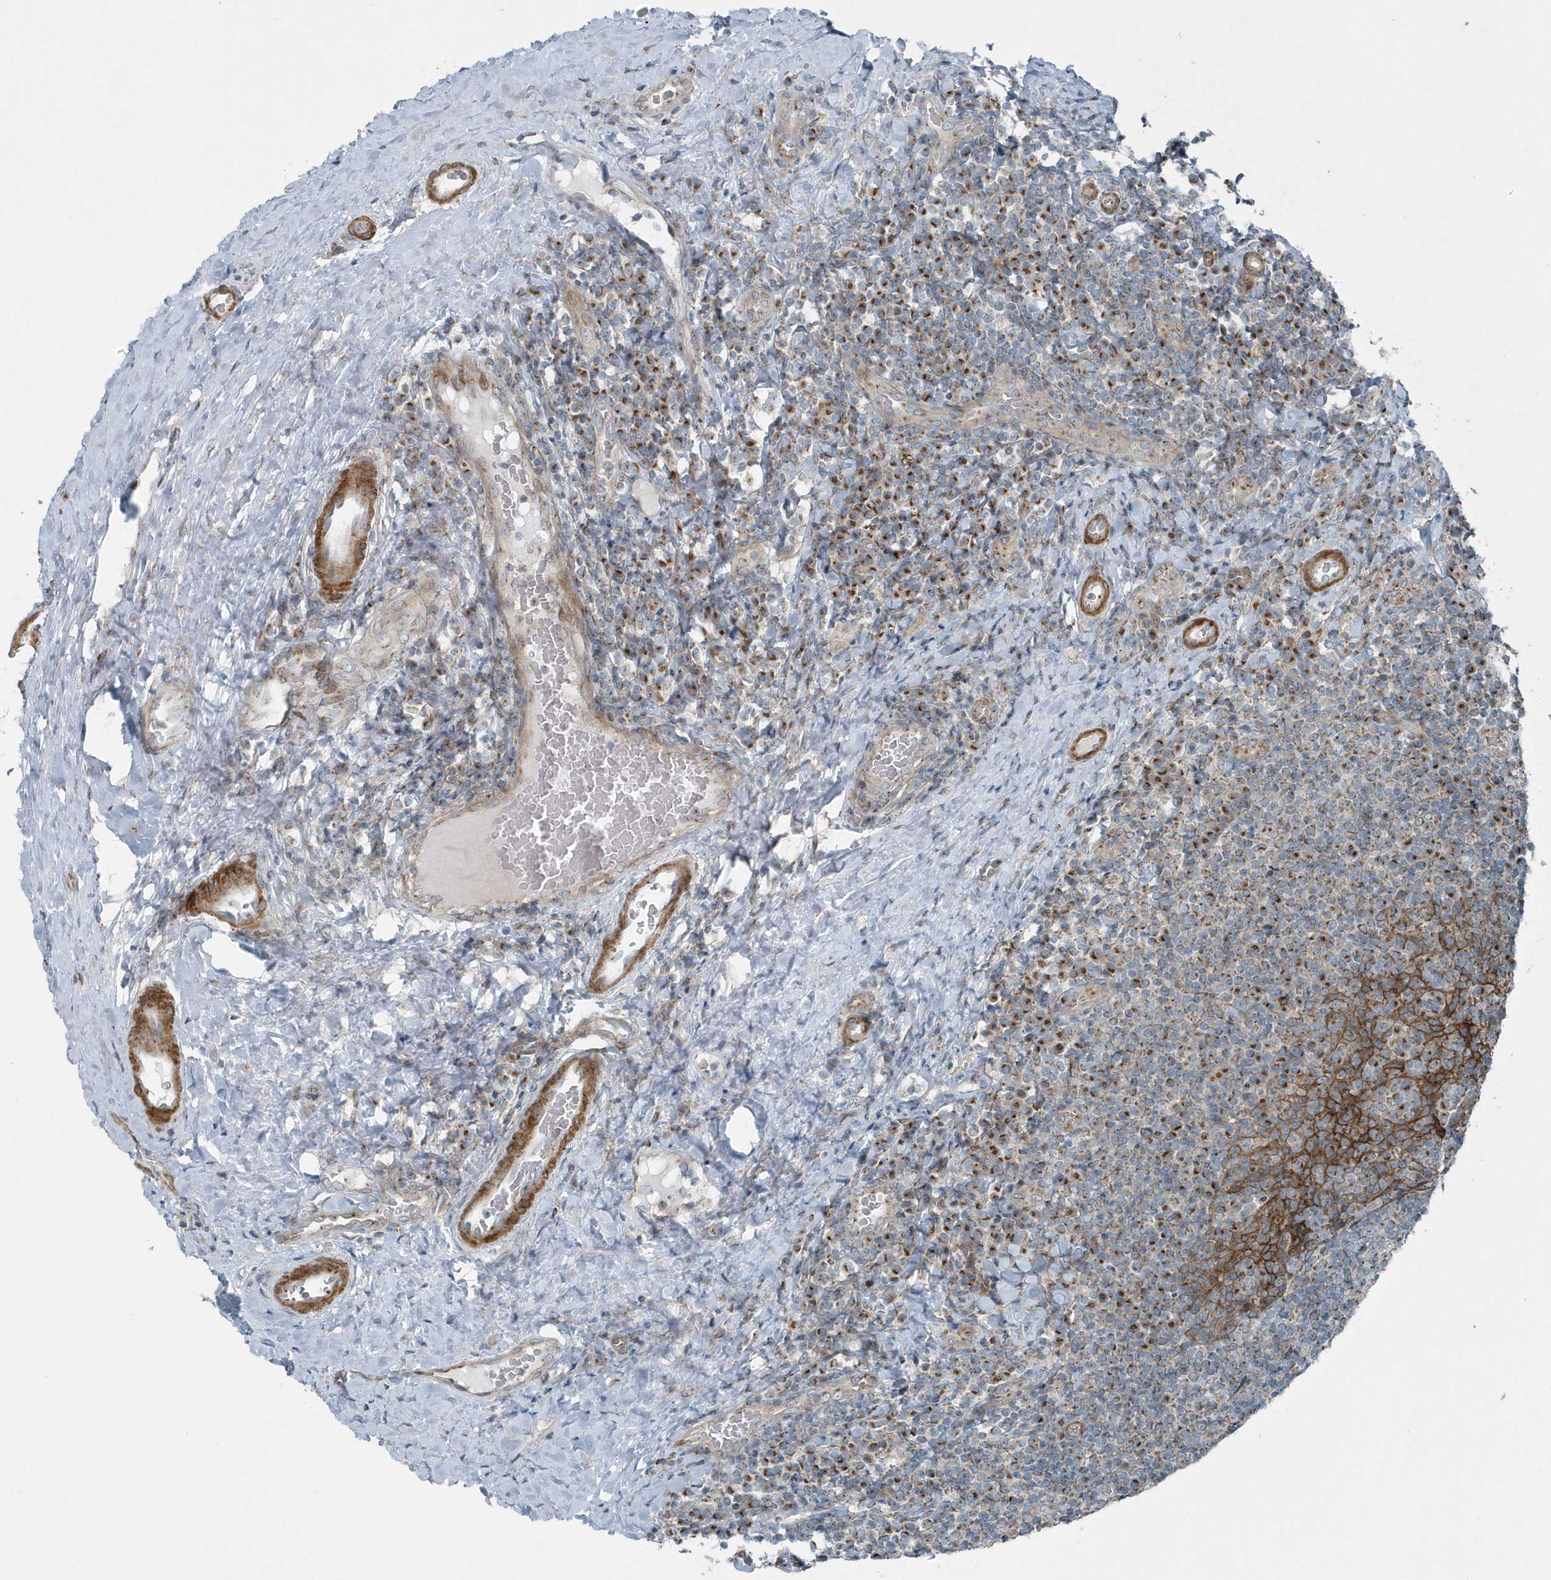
{"staining": {"intensity": "moderate", "quantity": "<25%", "location": "cytoplasmic/membranous"}, "tissue": "tonsil", "cell_type": "Germinal center cells", "image_type": "normal", "snomed": [{"axis": "morphology", "description": "Normal tissue, NOS"}, {"axis": "topography", "description": "Tonsil"}], "caption": "This is a histology image of immunohistochemistry (IHC) staining of unremarkable tonsil, which shows moderate expression in the cytoplasmic/membranous of germinal center cells.", "gene": "GCC2", "patient": {"sex": "male", "age": 17}}